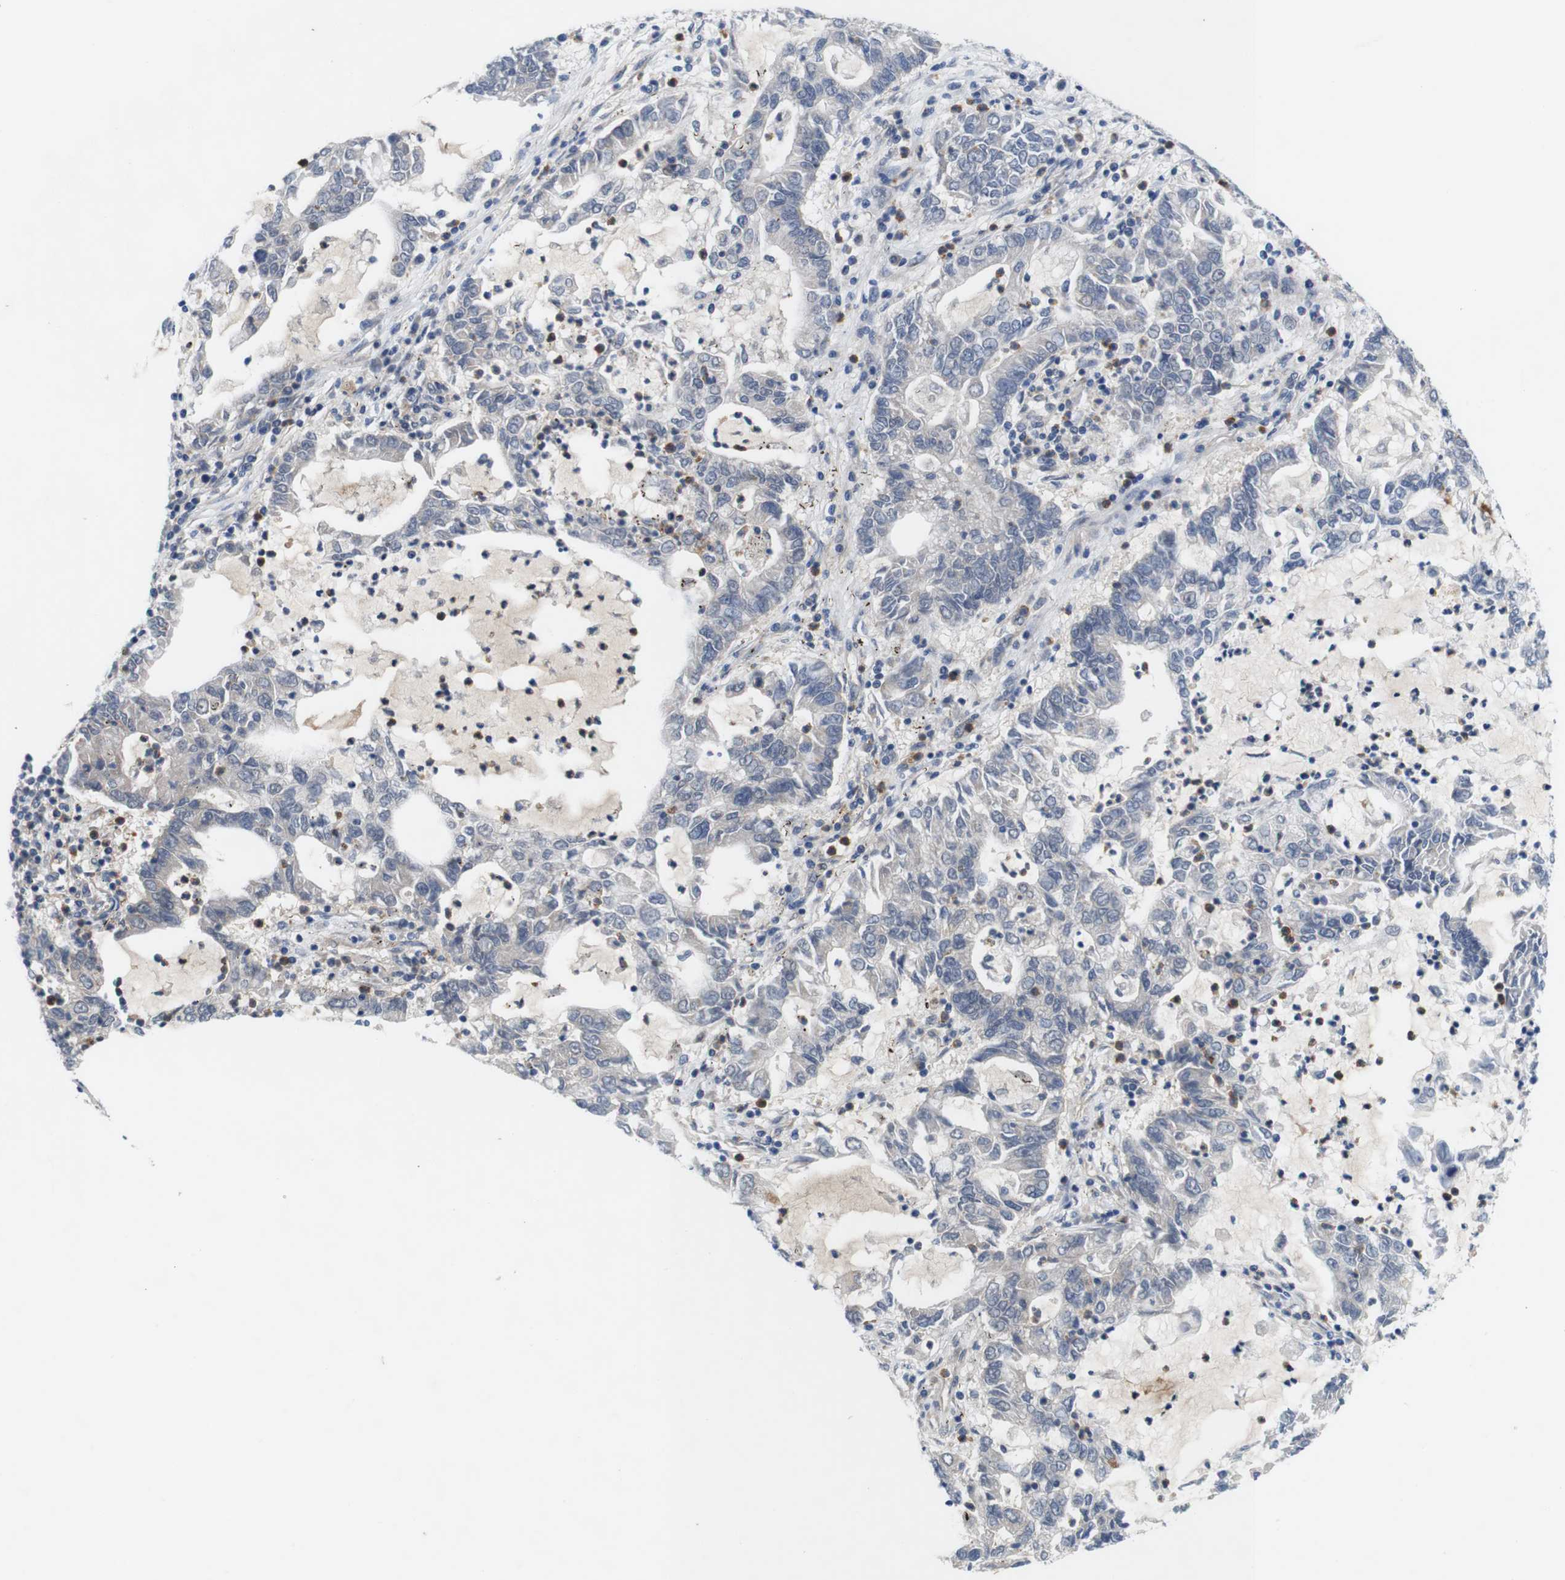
{"staining": {"intensity": "negative", "quantity": "none", "location": "none"}, "tissue": "lung cancer", "cell_type": "Tumor cells", "image_type": "cancer", "snomed": [{"axis": "morphology", "description": "Adenocarcinoma, NOS"}, {"axis": "topography", "description": "Lung"}], "caption": "Tumor cells show no significant expression in lung cancer (adenocarcinoma). (Brightfield microscopy of DAB immunohistochemistry (IHC) at high magnification).", "gene": "C1RL", "patient": {"sex": "female", "age": 51}}